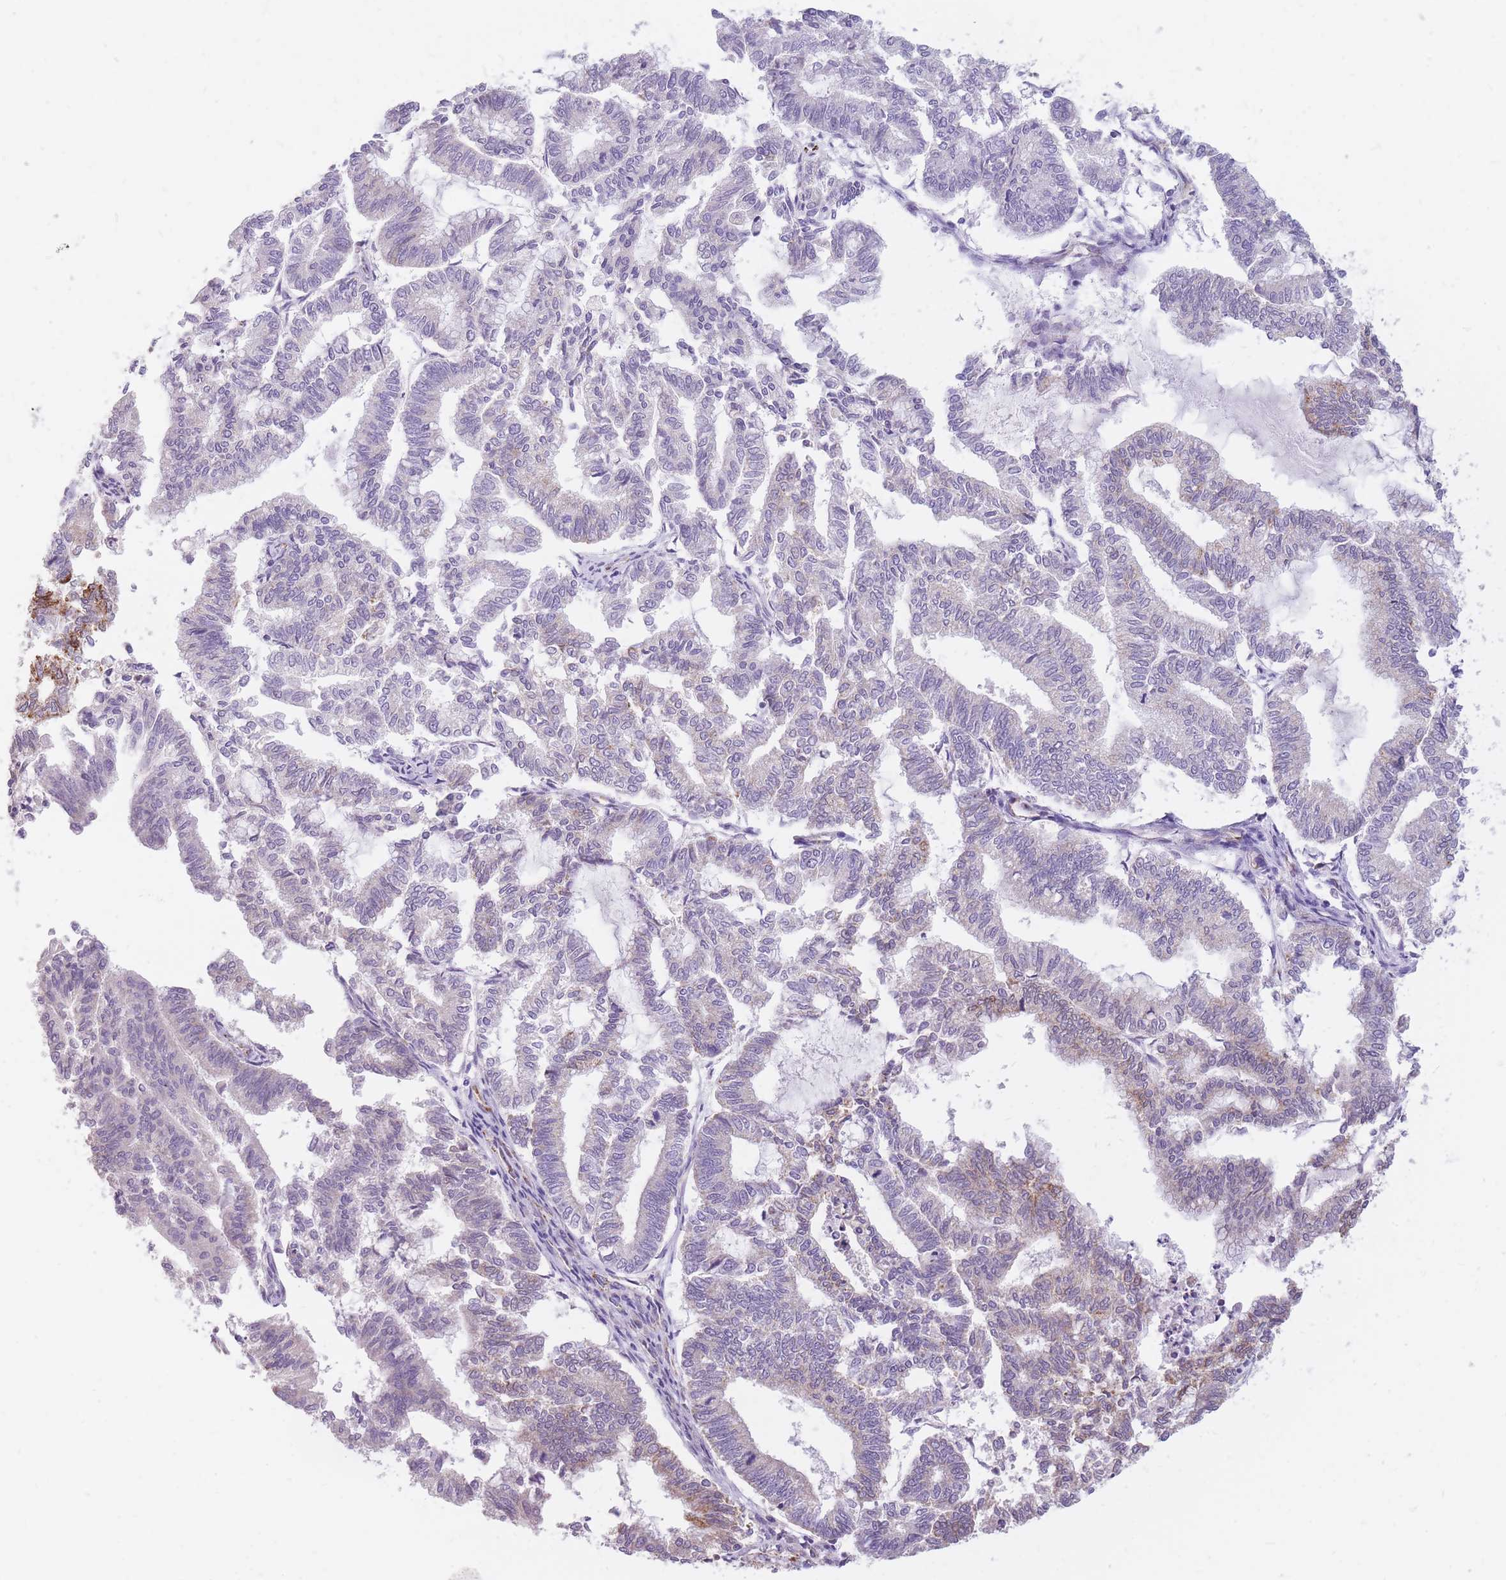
{"staining": {"intensity": "moderate", "quantity": "<25%", "location": "cytoplasmic/membranous"}, "tissue": "endometrial cancer", "cell_type": "Tumor cells", "image_type": "cancer", "snomed": [{"axis": "morphology", "description": "Adenocarcinoma, NOS"}, {"axis": "topography", "description": "Endometrium"}], "caption": "An image showing moderate cytoplasmic/membranous staining in approximately <25% of tumor cells in endometrial adenocarcinoma, as visualized by brown immunohistochemical staining.", "gene": "RNF170", "patient": {"sex": "female", "age": 79}}